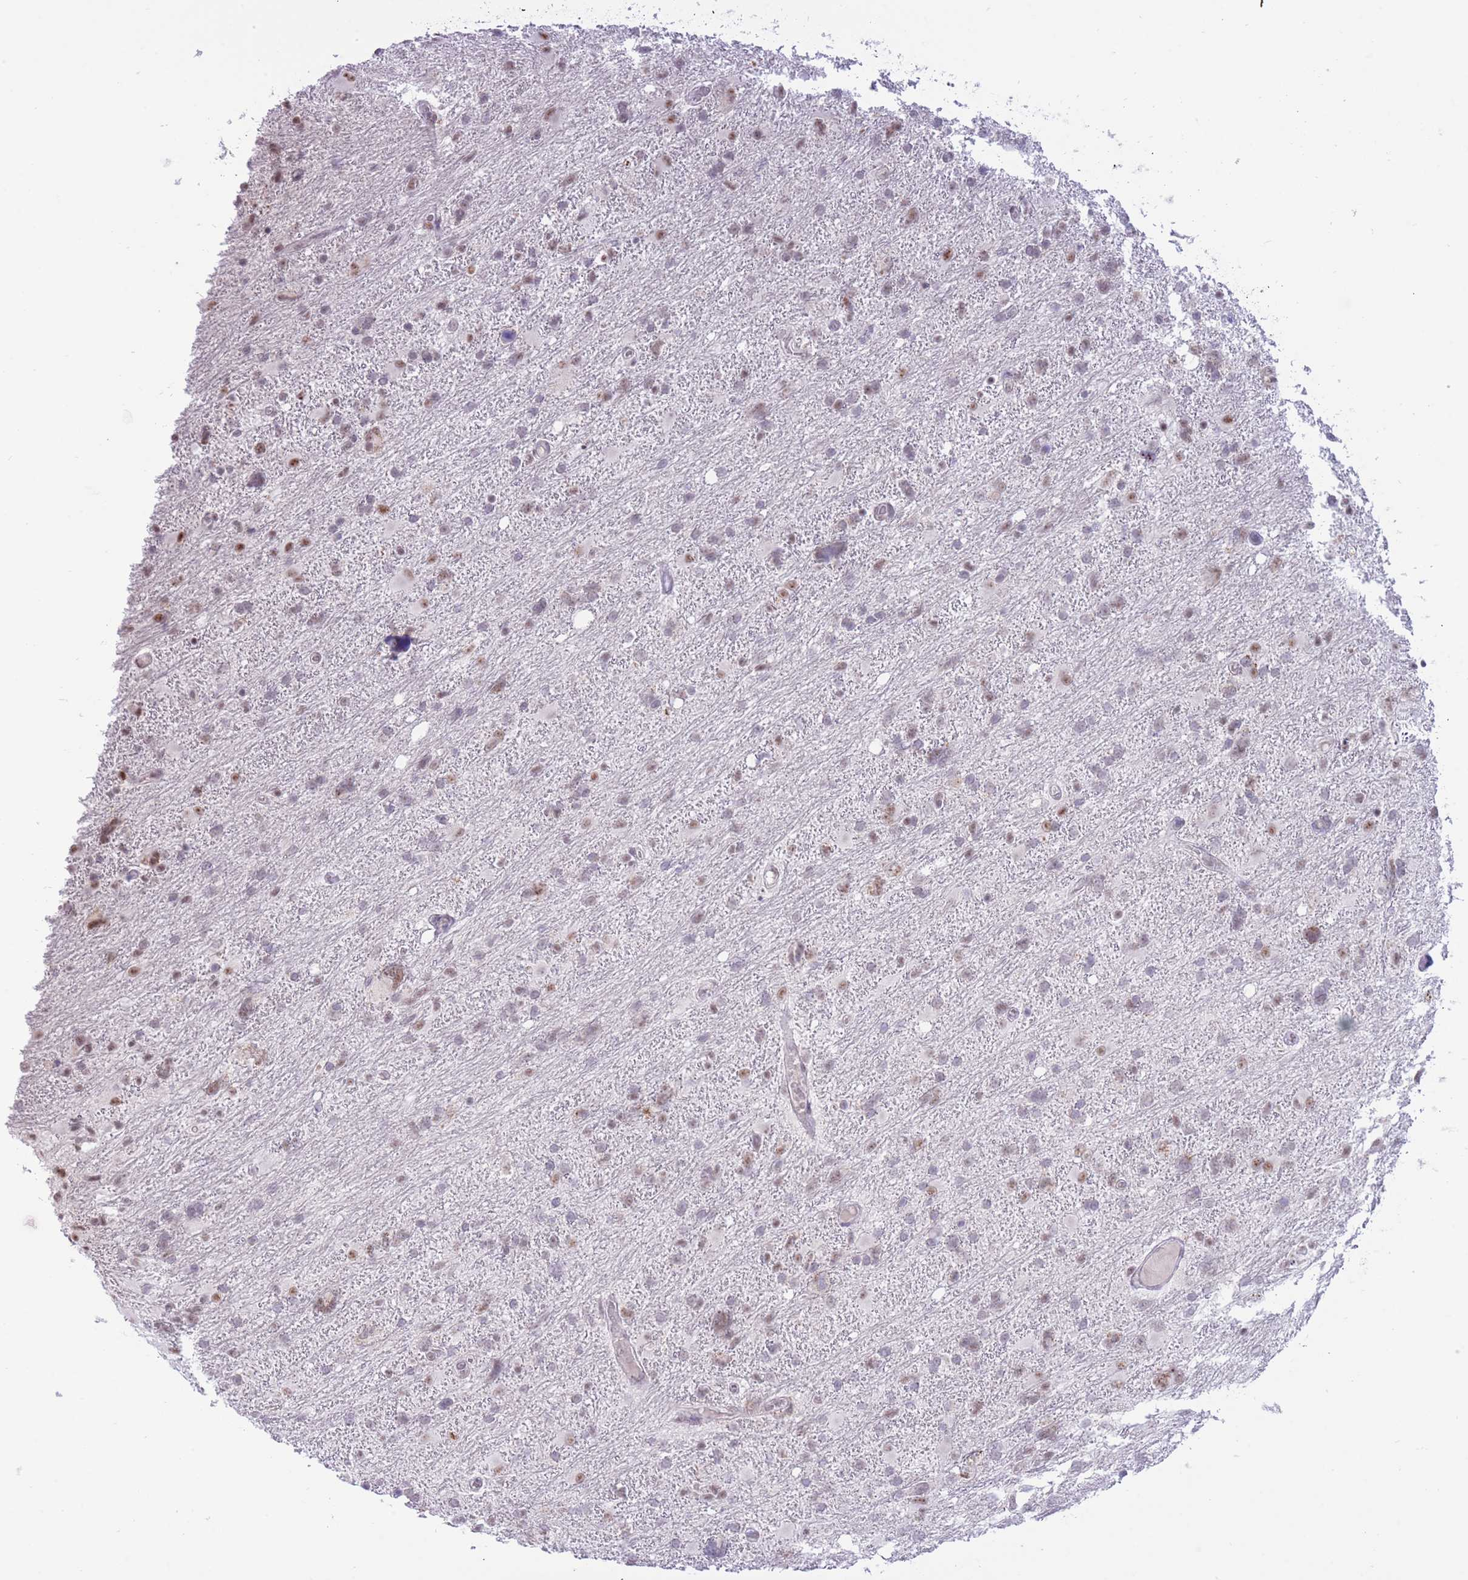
{"staining": {"intensity": "moderate", "quantity": "<25%", "location": "nuclear"}, "tissue": "glioma", "cell_type": "Tumor cells", "image_type": "cancer", "snomed": [{"axis": "morphology", "description": "Glioma, malignant, High grade"}, {"axis": "topography", "description": "Brain"}], "caption": "There is low levels of moderate nuclear expression in tumor cells of malignant glioma (high-grade), as demonstrated by immunohistochemical staining (brown color).", "gene": "CYP2B6", "patient": {"sex": "male", "age": 61}}